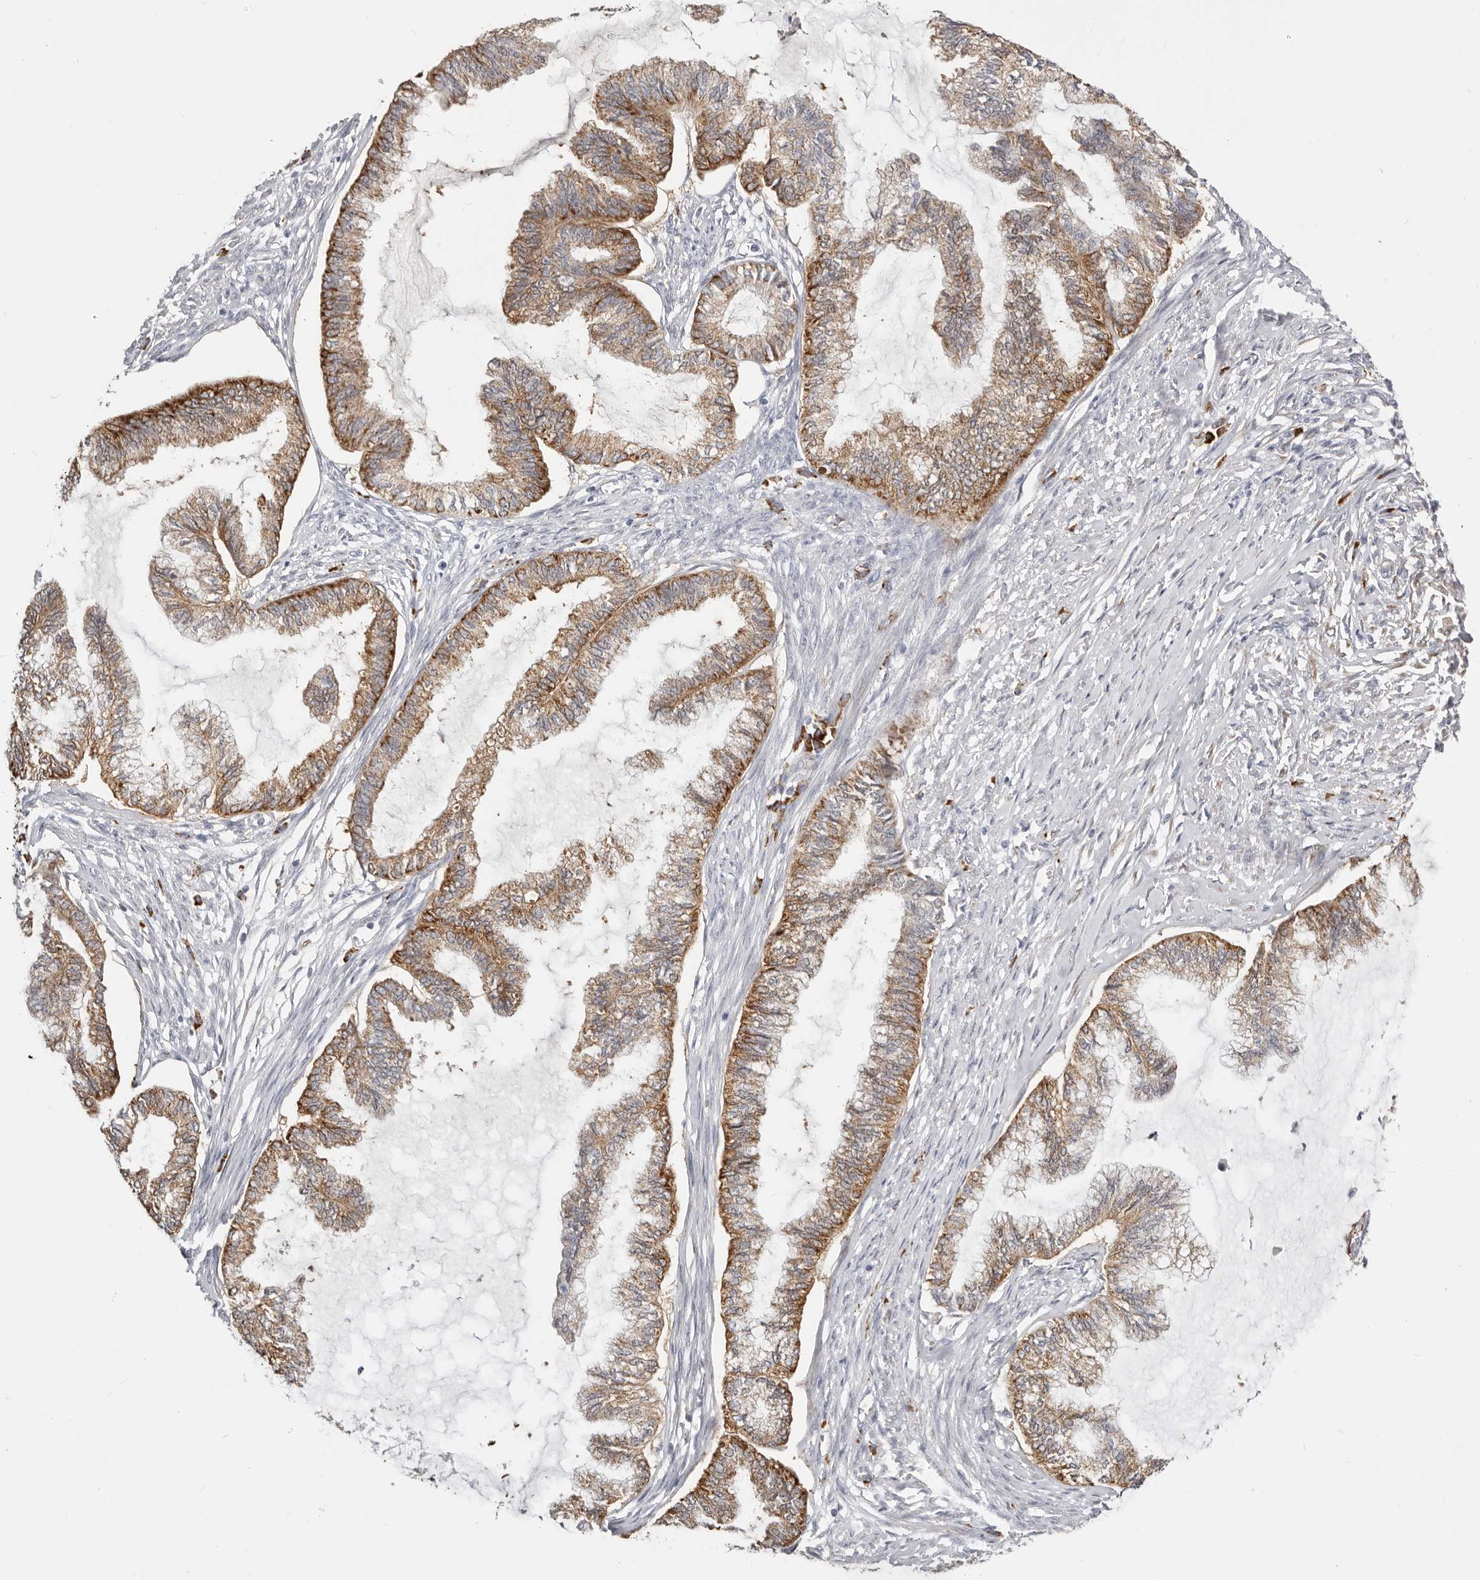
{"staining": {"intensity": "moderate", "quantity": ">75%", "location": "cytoplasmic/membranous"}, "tissue": "endometrial cancer", "cell_type": "Tumor cells", "image_type": "cancer", "snomed": [{"axis": "morphology", "description": "Adenocarcinoma, NOS"}, {"axis": "topography", "description": "Endometrium"}], "caption": "Moderate cytoplasmic/membranous protein expression is appreciated in approximately >75% of tumor cells in adenocarcinoma (endometrial).", "gene": "IL32", "patient": {"sex": "female", "age": 86}}